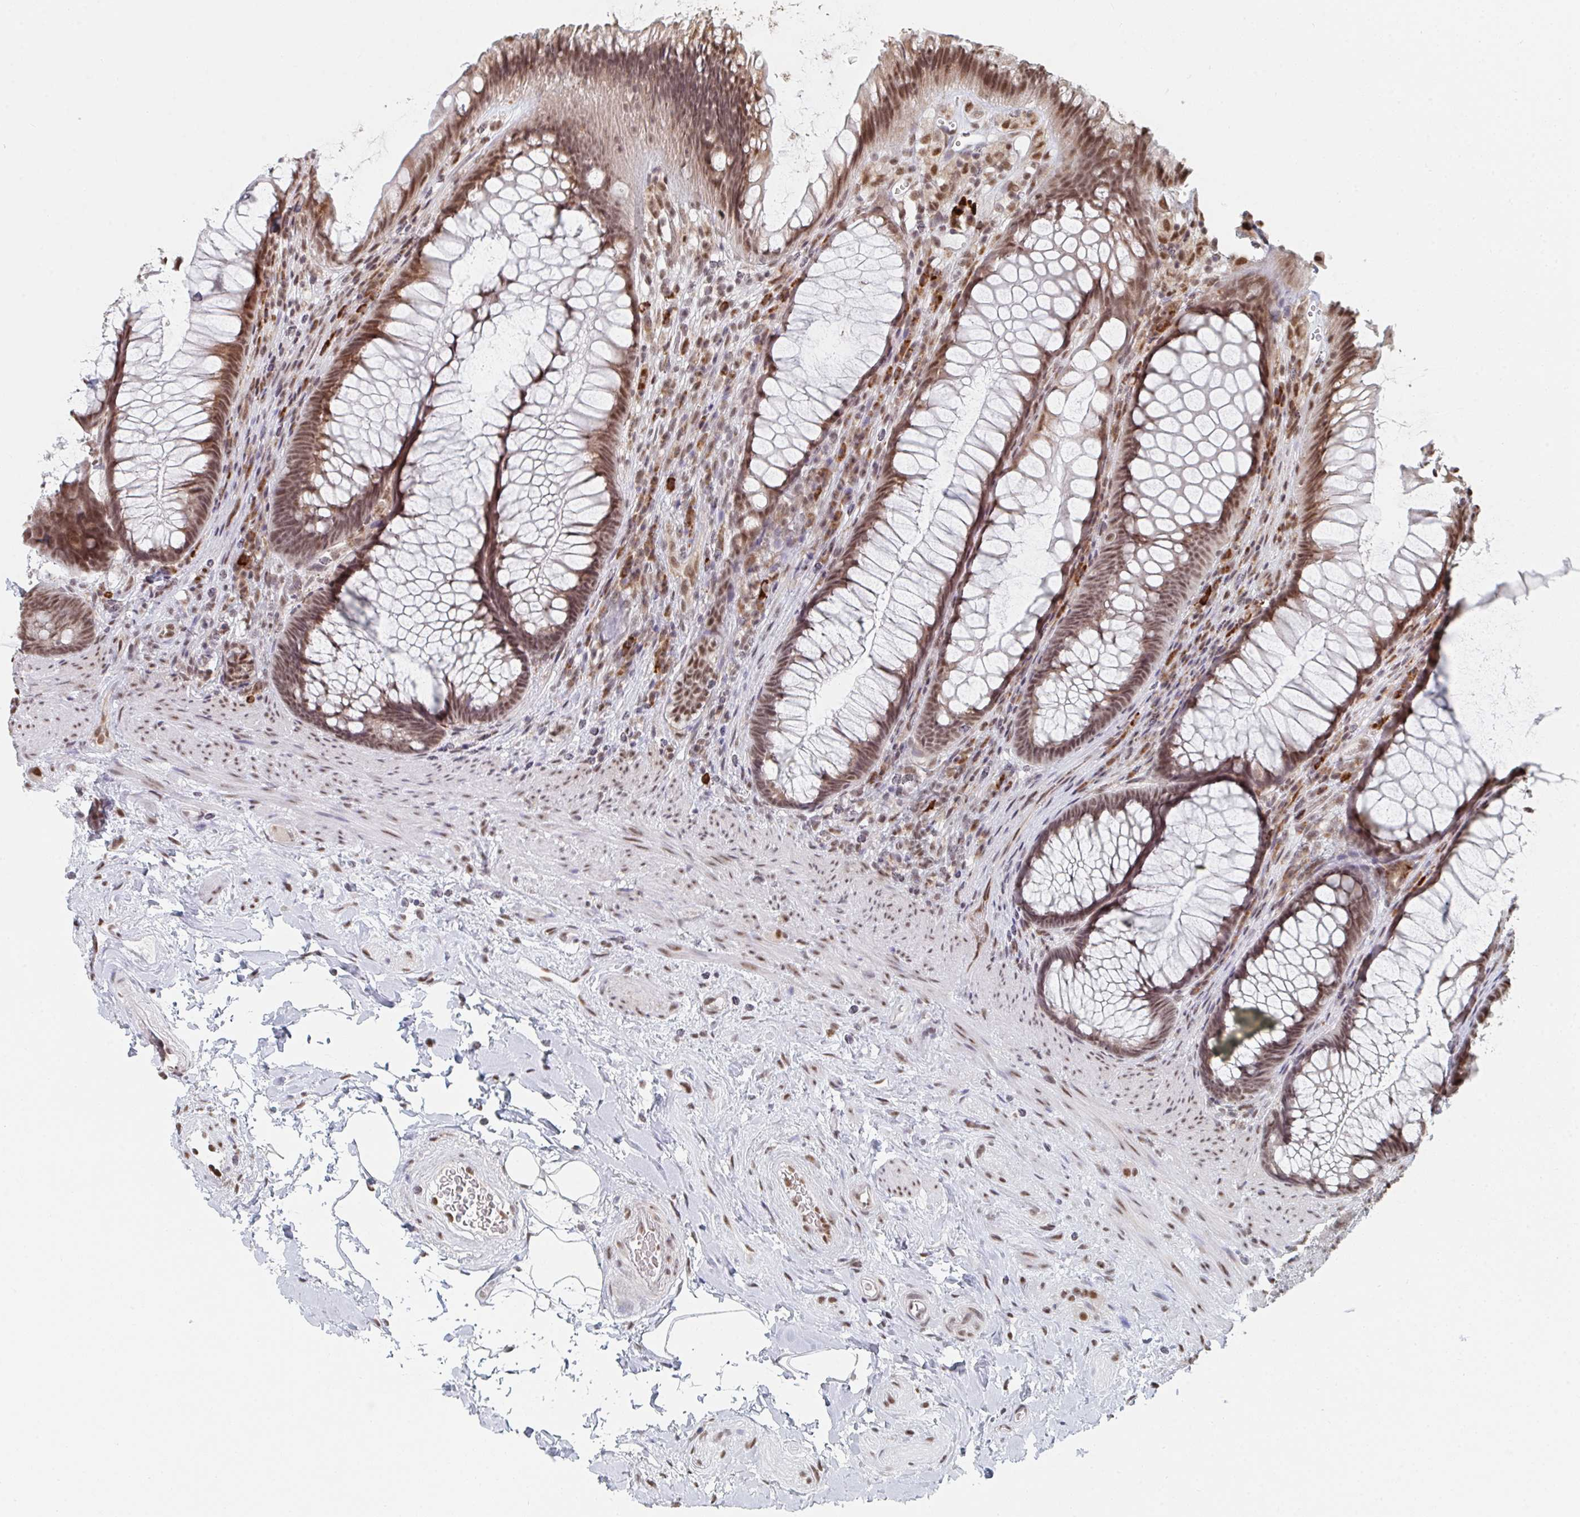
{"staining": {"intensity": "moderate", "quantity": ">75%", "location": "nuclear"}, "tissue": "rectum", "cell_type": "Glandular cells", "image_type": "normal", "snomed": [{"axis": "morphology", "description": "Normal tissue, NOS"}, {"axis": "topography", "description": "Rectum"}], "caption": "A medium amount of moderate nuclear expression is appreciated in about >75% of glandular cells in benign rectum.", "gene": "MBNL1", "patient": {"sex": "male", "age": 53}}